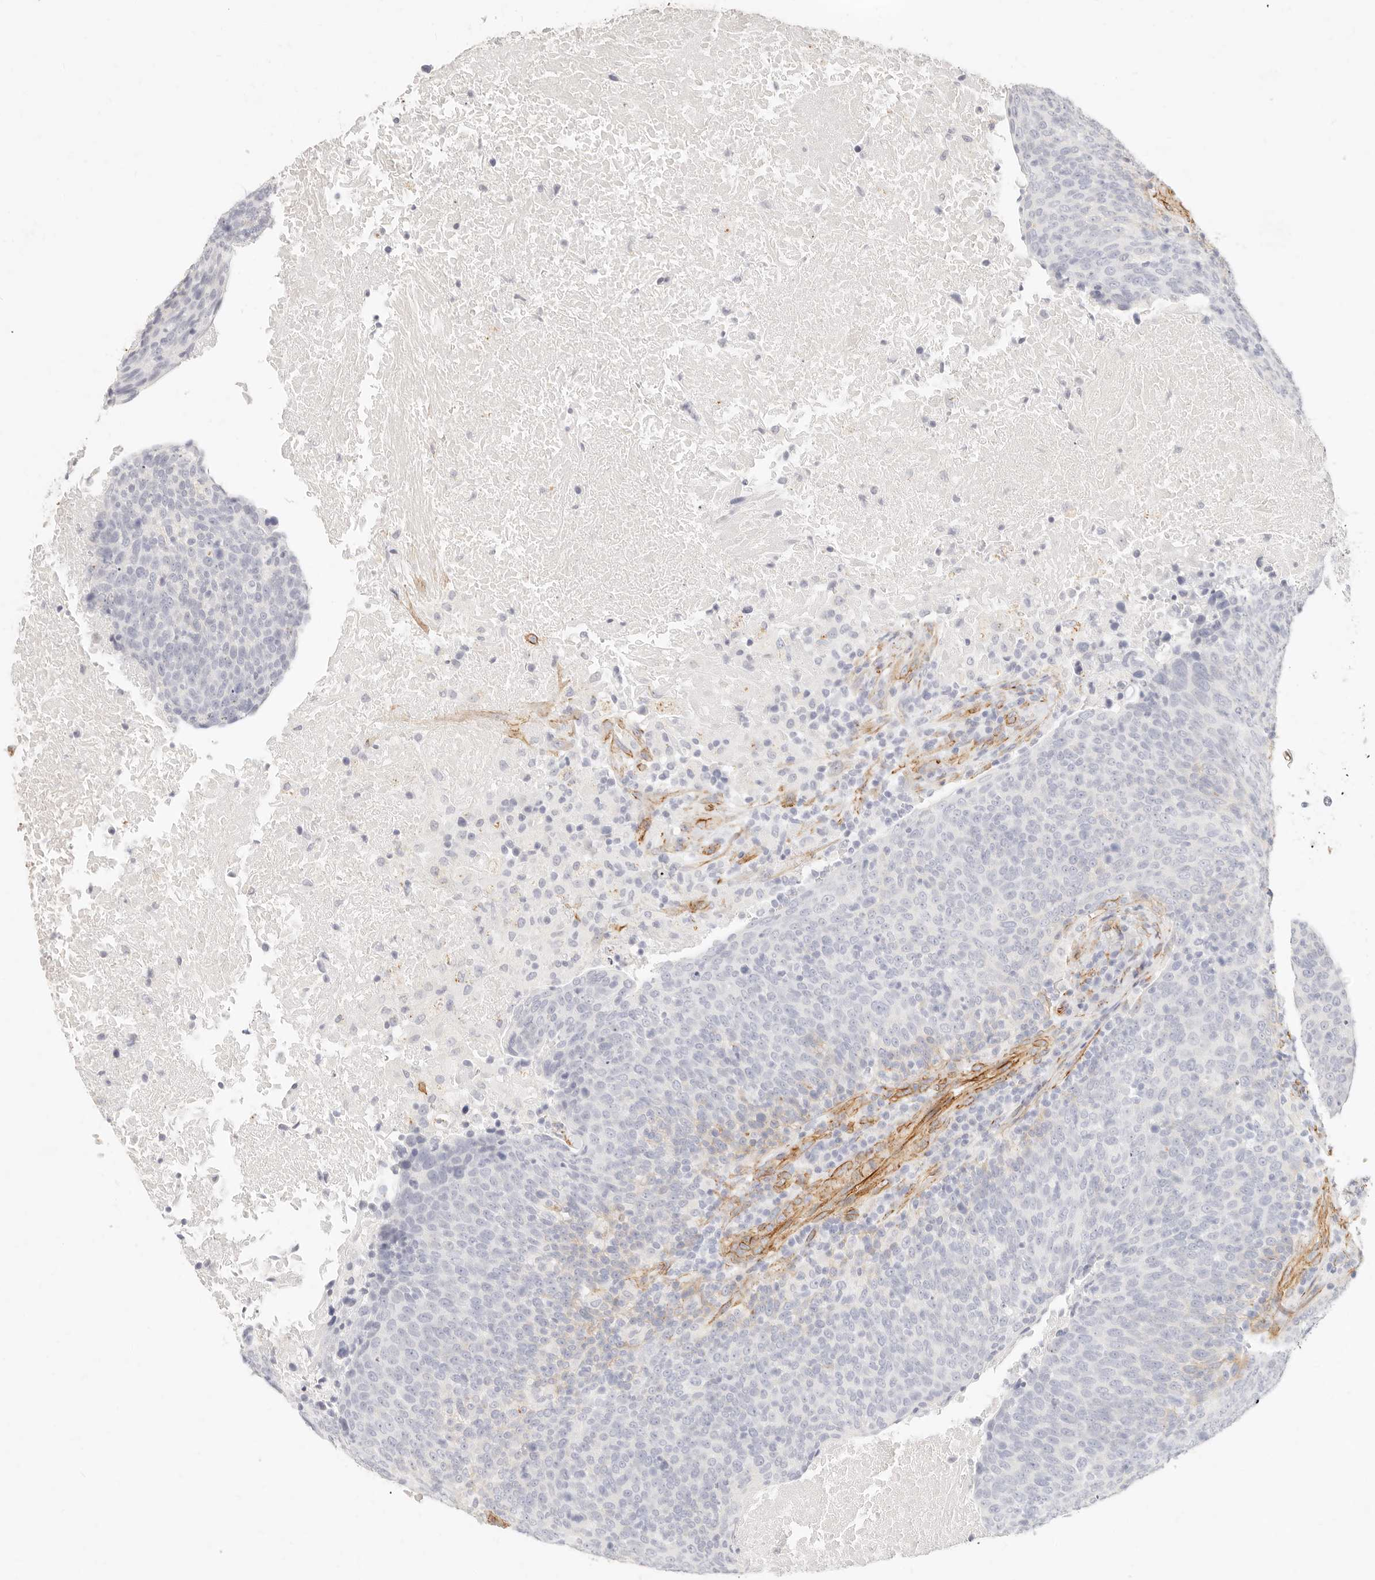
{"staining": {"intensity": "negative", "quantity": "none", "location": "none"}, "tissue": "head and neck cancer", "cell_type": "Tumor cells", "image_type": "cancer", "snomed": [{"axis": "morphology", "description": "Squamous cell carcinoma, NOS"}, {"axis": "morphology", "description": "Squamous cell carcinoma, metastatic, NOS"}, {"axis": "topography", "description": "Lymph node"}, {"axis": "topography", "description": "Head-Neck"}], "caption": "Immunohistochemical staining of human head and neck cancer exhibits no significant expression in tumor cells. Brightfield microscopy of immunohistochemistry (IHC) stained with DAB (3,3'-diaminobenzidine) (brown) and hematoxylin (blue), captured at high magnification.", "gene": "NUS1", "patient": {"sex": "male", "age": 62}}